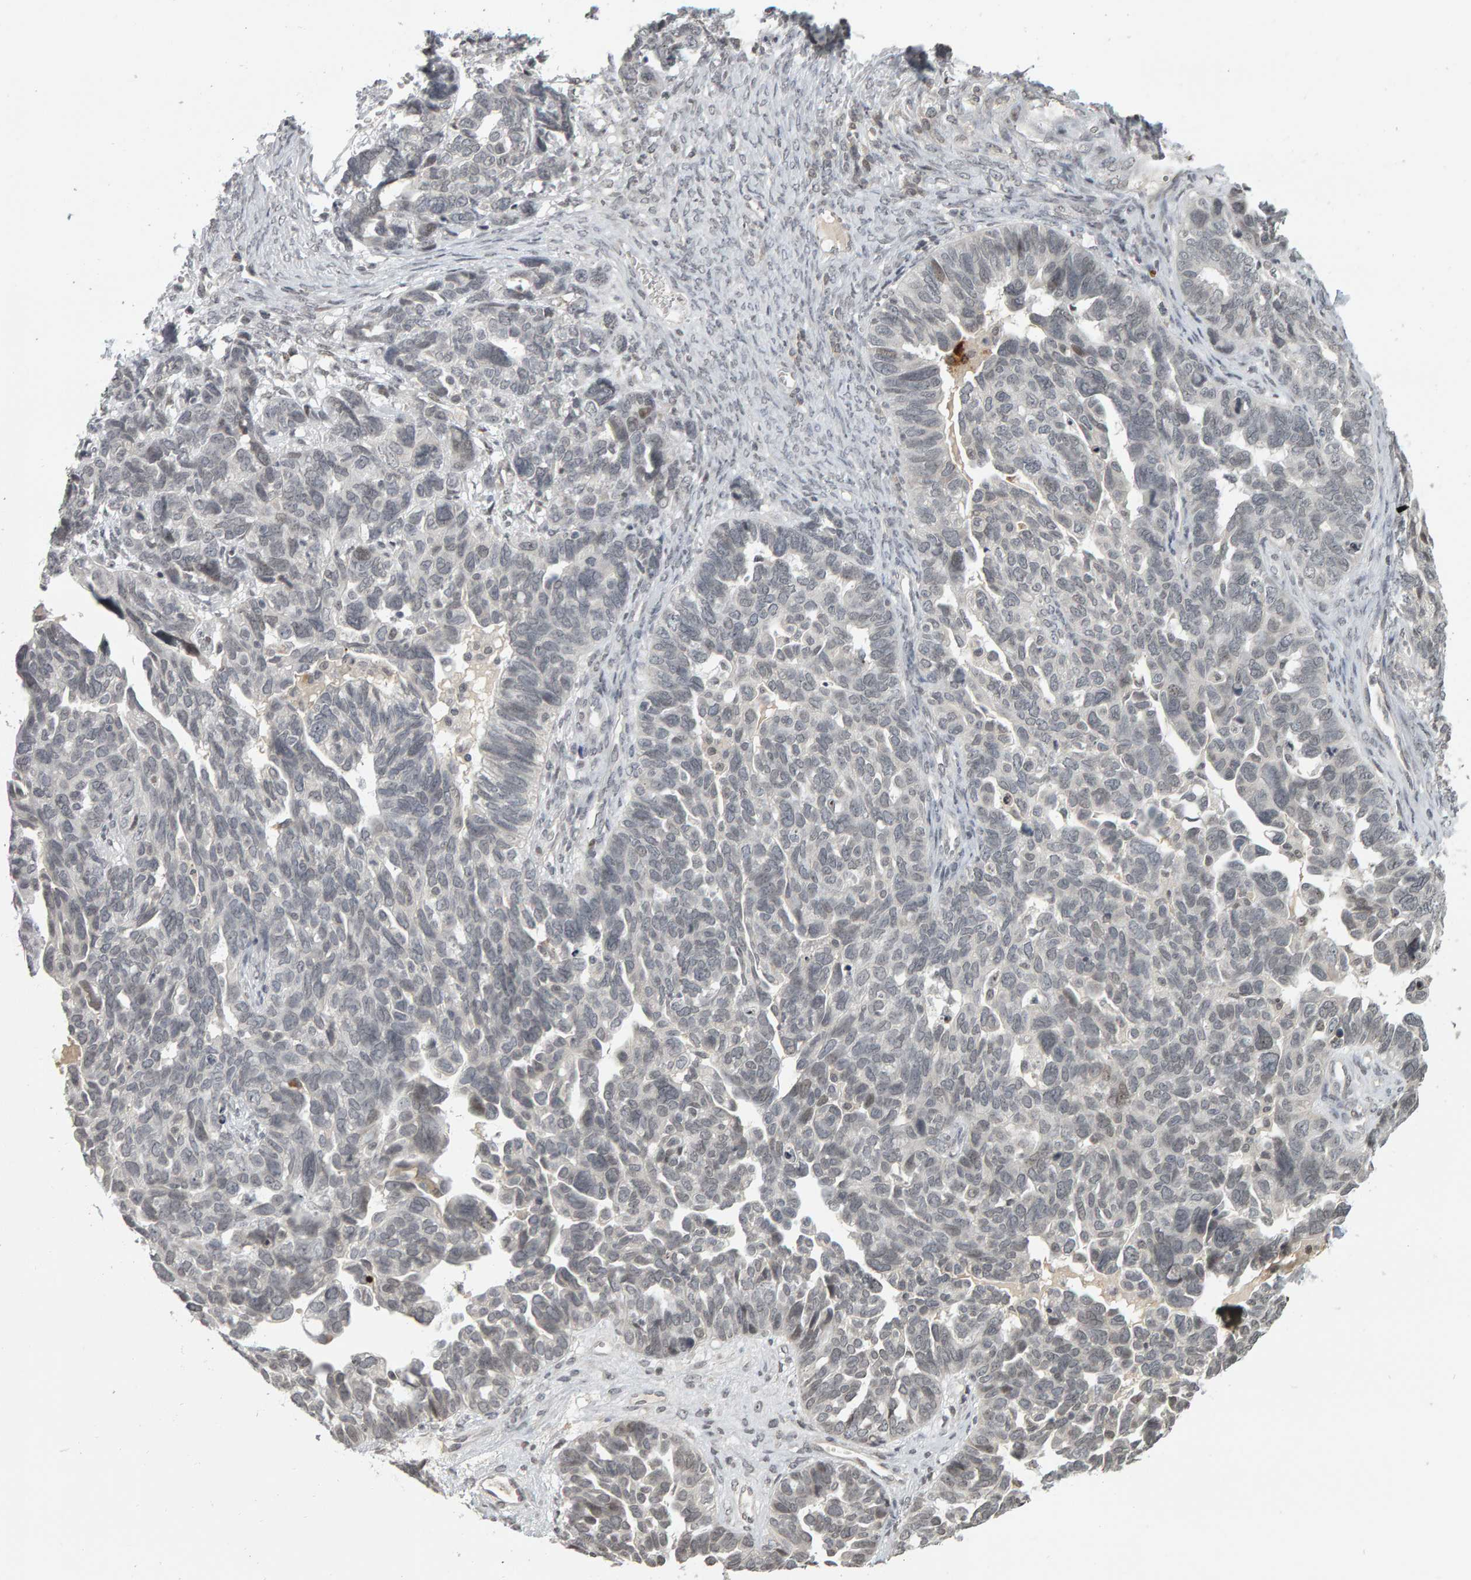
{"staining": {"intensity": "negative", "quantity": "none", "location": "none"}, "tissue": "ovarian cancer", "cell_type": "Tumor cells", "image_type": "cancer", "snomed": [{"axis": "morphology", "description": "Cystadenocarcinoma, serous, NOS"}, {"axis": "topography", "description": "Ovary"}], "caption": "IHC photomicrograph of neoplastic tissue: ovarian serous cystadenocarcinoma stained with DAB (3,3'-diaminobenzidine) displays no significant protein expression in tumor cells.", "gene": "TRAM1", "patient": {"sex": "female", "age": 79}}